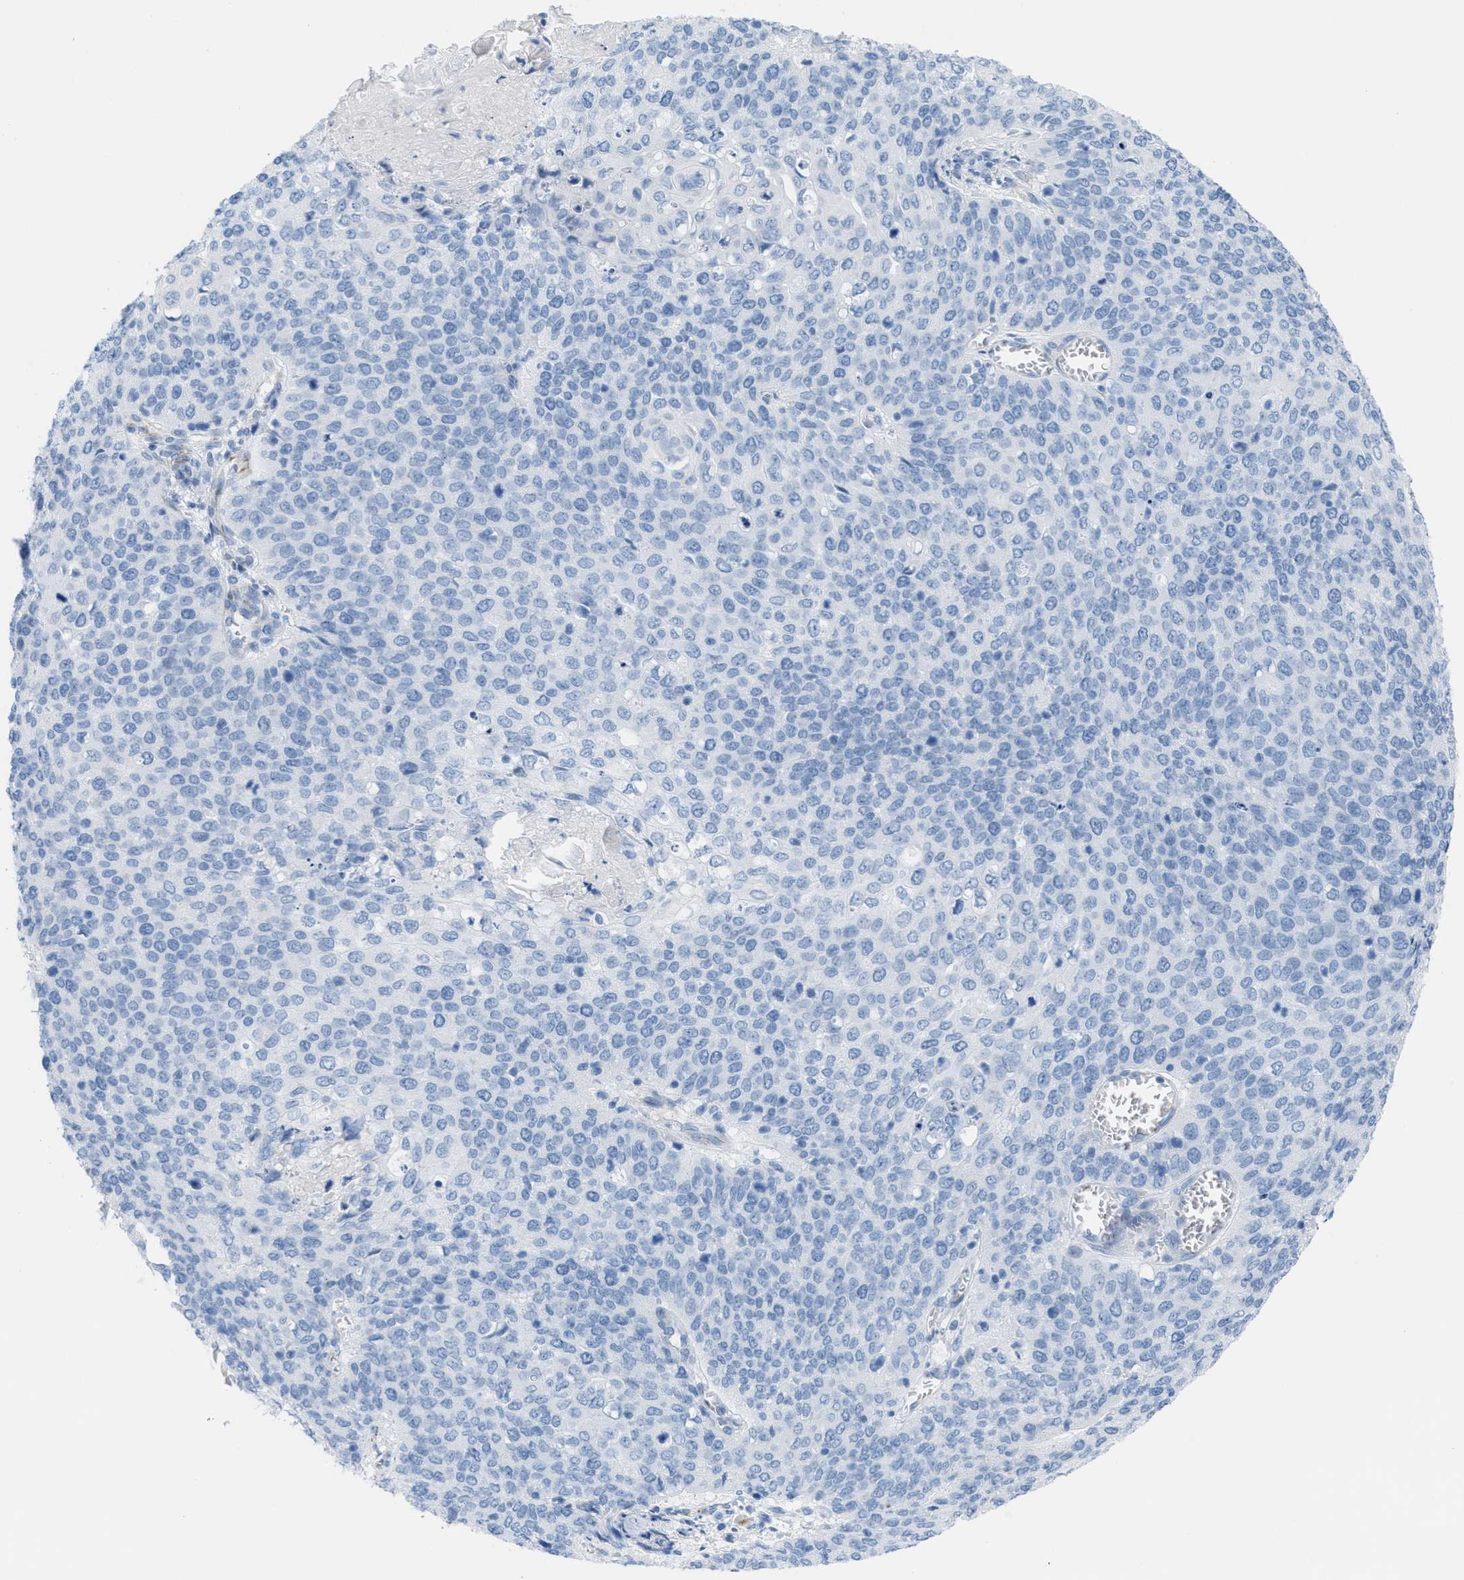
{"staining": {"intensity": "negative", "quantity": "none", "location": "none"}, "tissue": "cervical cancer", "cell_type": "Tumor cells", "image_type": "cancer", "snomed": [{"axis": "morphology", "description": "Squamous cell carcinoma, NOS"}, {"axis": "topography", "description": "Cervix"}], "caption": "Image shows no significant protein staining in tumor cells of cervical cancer.", "gene": "SLC12A1", "patient": {"sex": "female", "age": 39}}